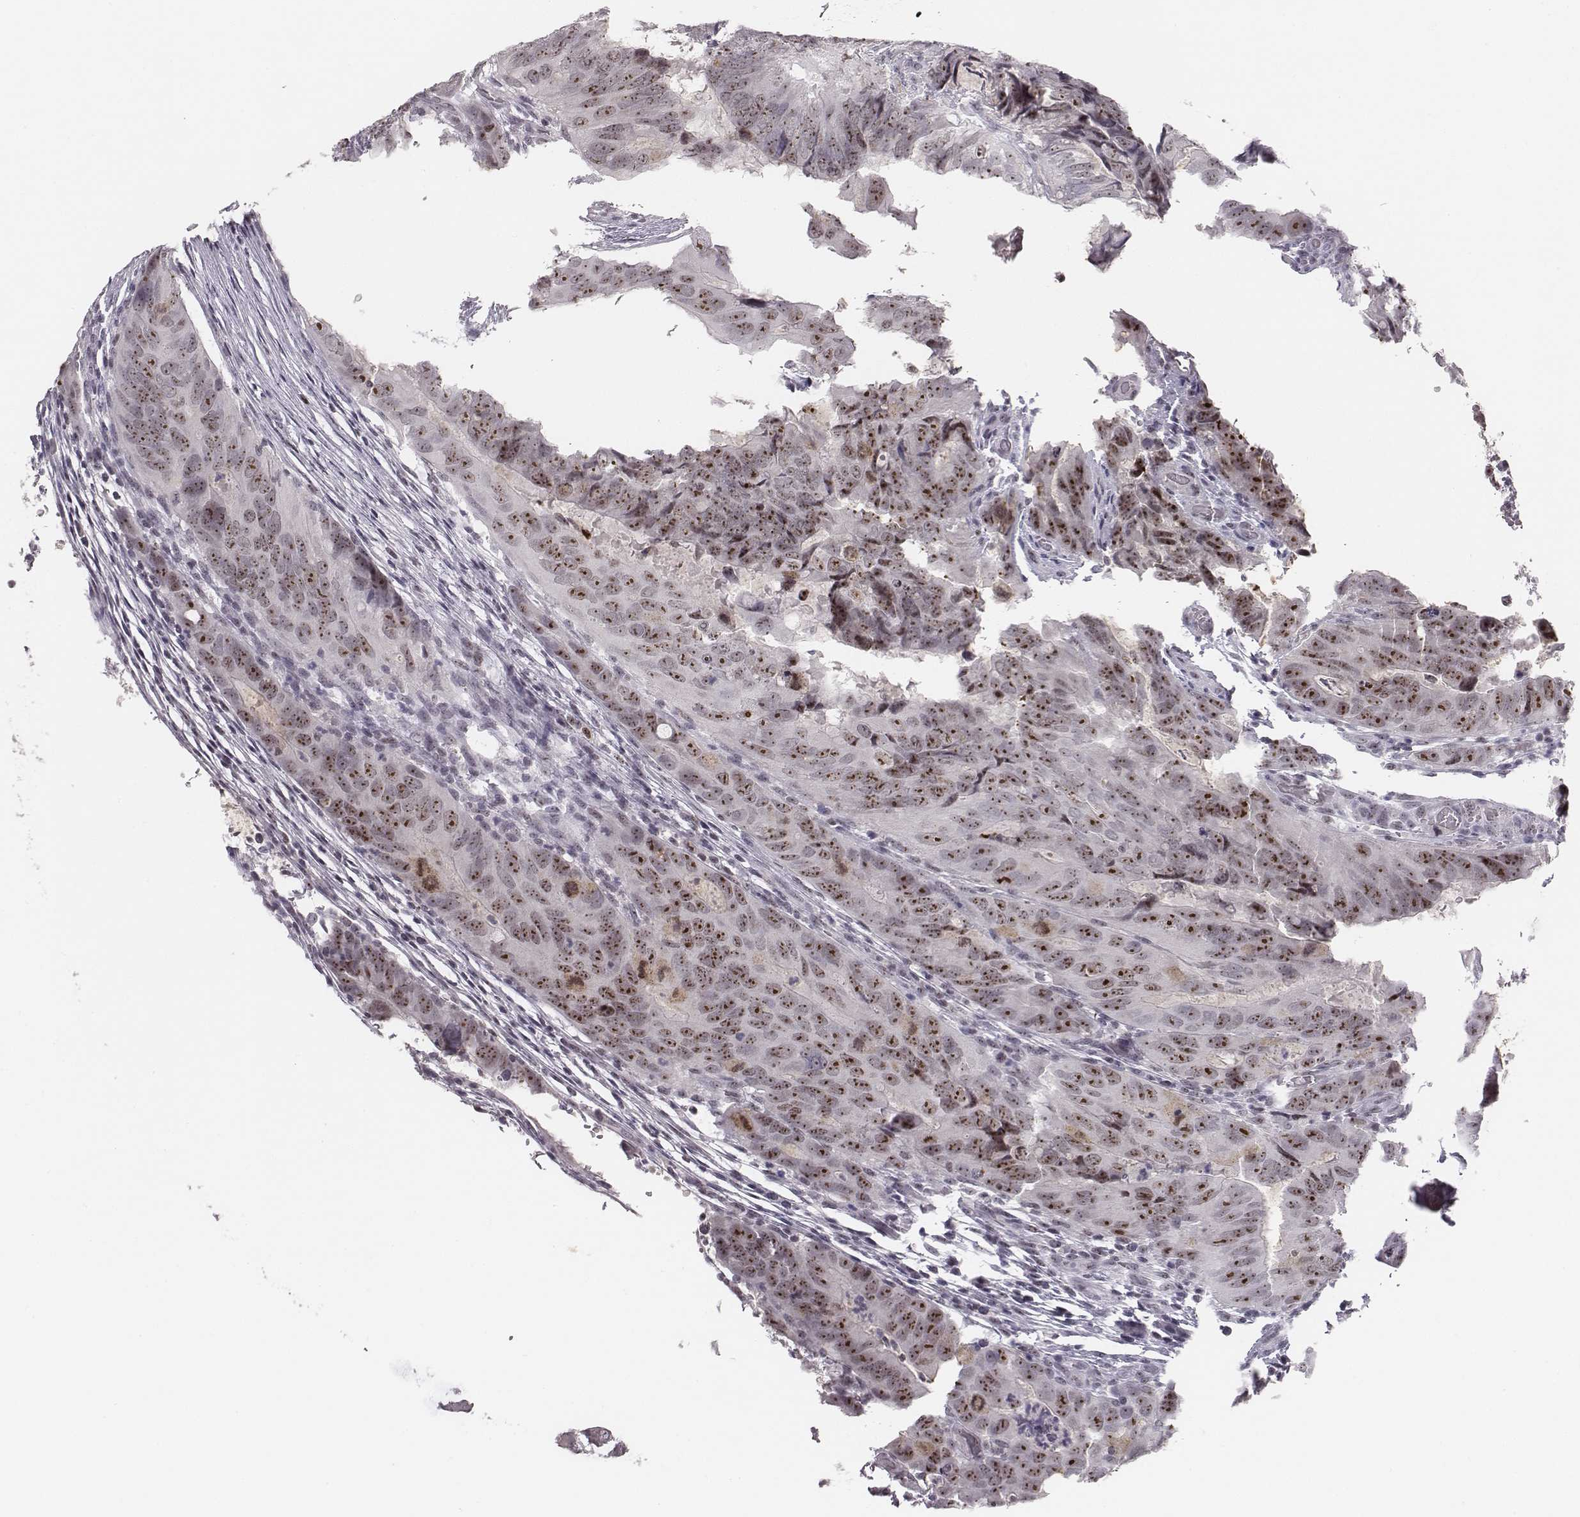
{"staining": {"intensity": "strong", "quantity": ">75%", "location": "nuclear"}, "tissue": "colorectal cancer", "cell_type": "Tumor cells", "image_type": "cancer", "snomed": [{"axis": "morphology", "description": "Adenocarcinoma, NOS"}, {"axis": "topography", "description": "Colon"}], "caption": "A micrograph showing strong nuclear expression in about >75% of tumor cells in adenocarcinoma (colorectal), as visualized by brown immunohistochemical staining.", "gene": "NIFK", "patient": {"sex": "male", "age": 79}}